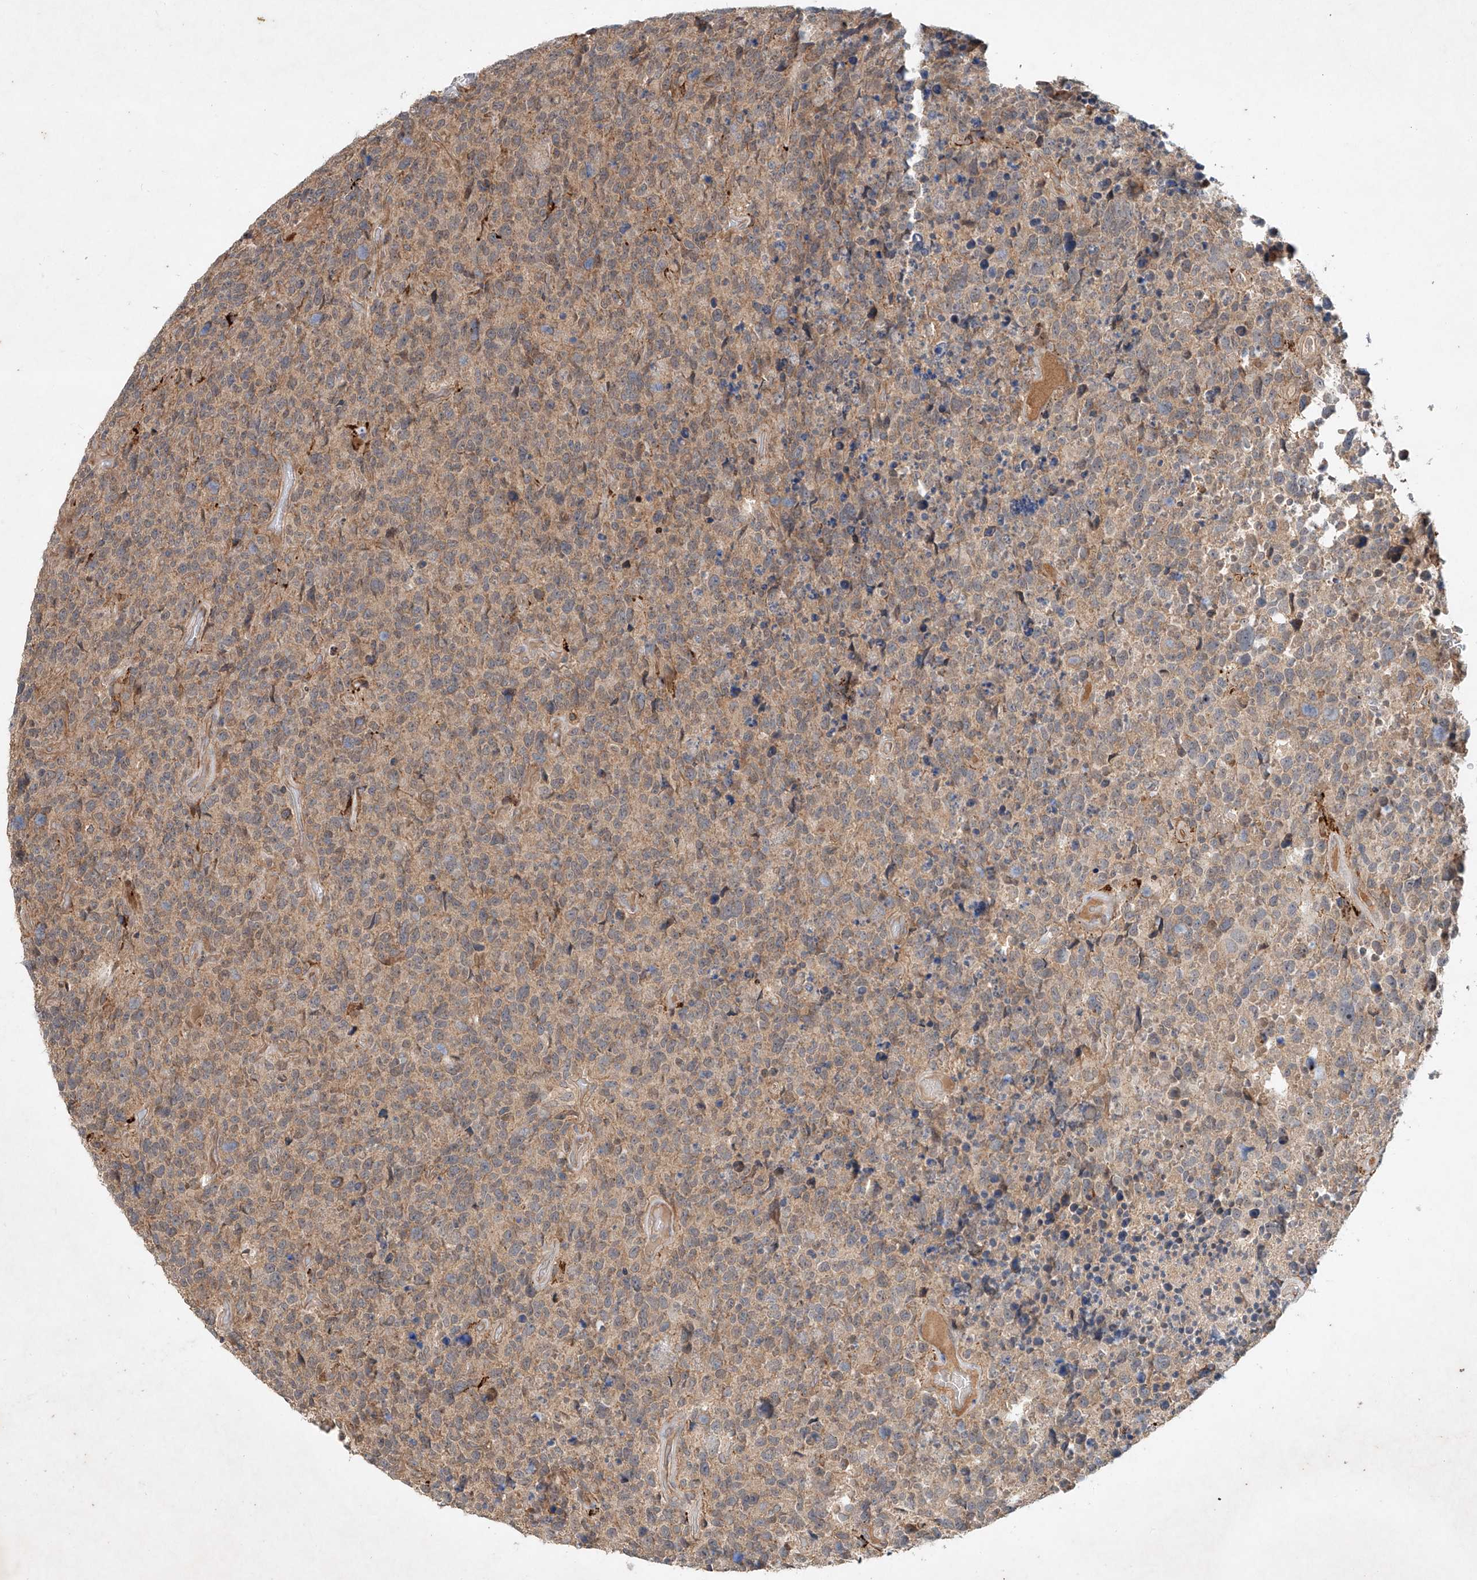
{"staining": {"intensity": "weak", "quantity": ">75%", "location": "cytoplasmic/membranous"}, "tissue": "glioma", "cell_type": "Tumor cells", "image_type": "cancer", "snomed": [{"axis": "morphology", "description": "Glioma, malignant, High grade"}, {"axis": "topography", "description": "Brain"}], "caption": "An immunohistochemistry image of neoplastic tissue is shown. Protein staining in brown shows weak cytoplasmic/membranous positivity in glioma within tumor cells.", "gene": "IER5", "patient": {"sex": "male", "age": 69}}